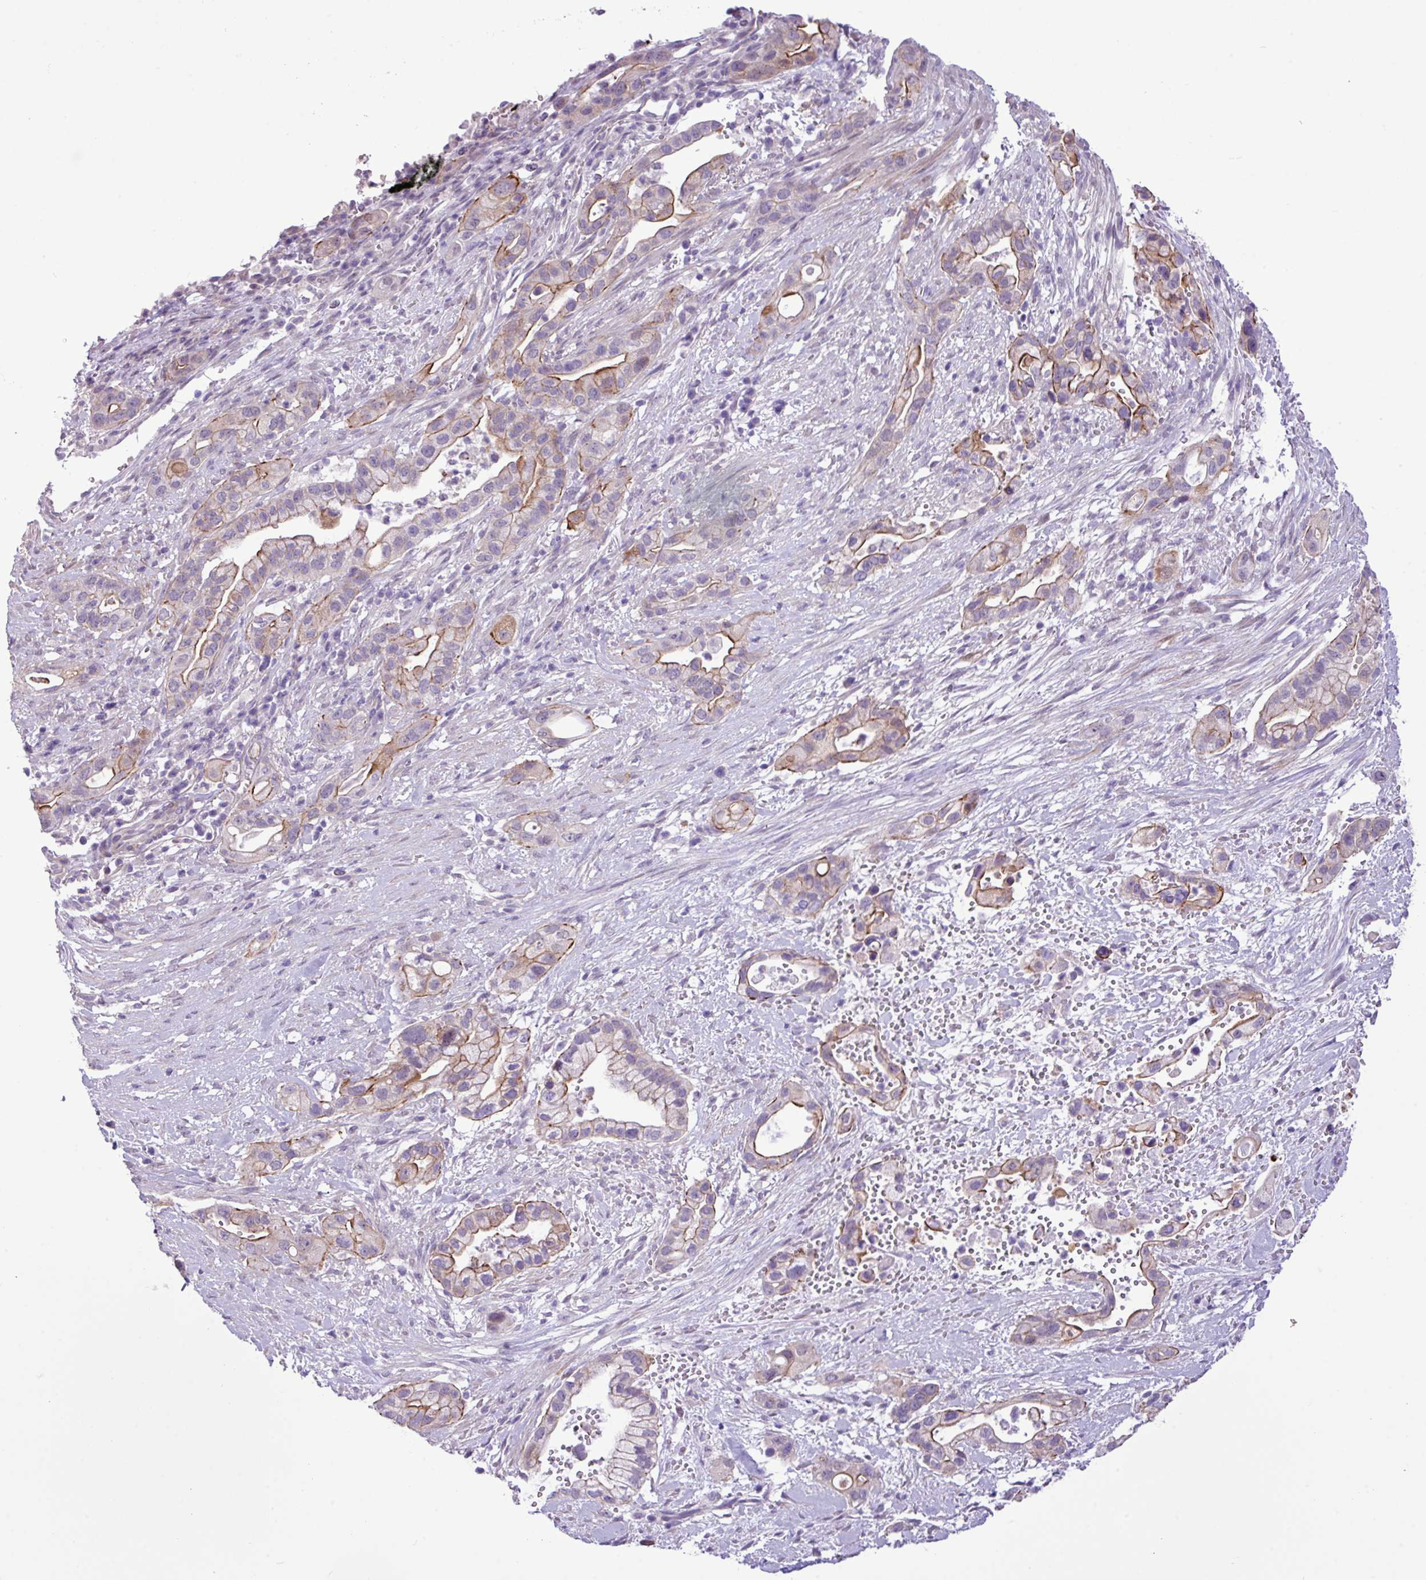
{"staining": {"intensity": "moderate", "quantity": "25%-75%", "location": "cytoplasmic/membranous"}, "tissue": "pancreatic cancer", "cell_type": "Tumor cells", "image_type": "cancer", "snomed": [{"axis": "morphology", "description": "Adenocarcinoma, NOS"}, {"axis": "topography", "description": "Pancreas"}], "caption": "Pancreatic cancer stained with DAB (3,3'-diaminobenzidine) immunohistochemistry shows medium levels of moderate cytoplasmic/membranous expression in approximately 25%-75% of tumor cells. The staining was performed using DAB, with brown indicating positive protein expression. Nuclei are stained blue with hematoxylin.", "gene": "YLPM1", "patient": {"sex": "male", "age": 44}}